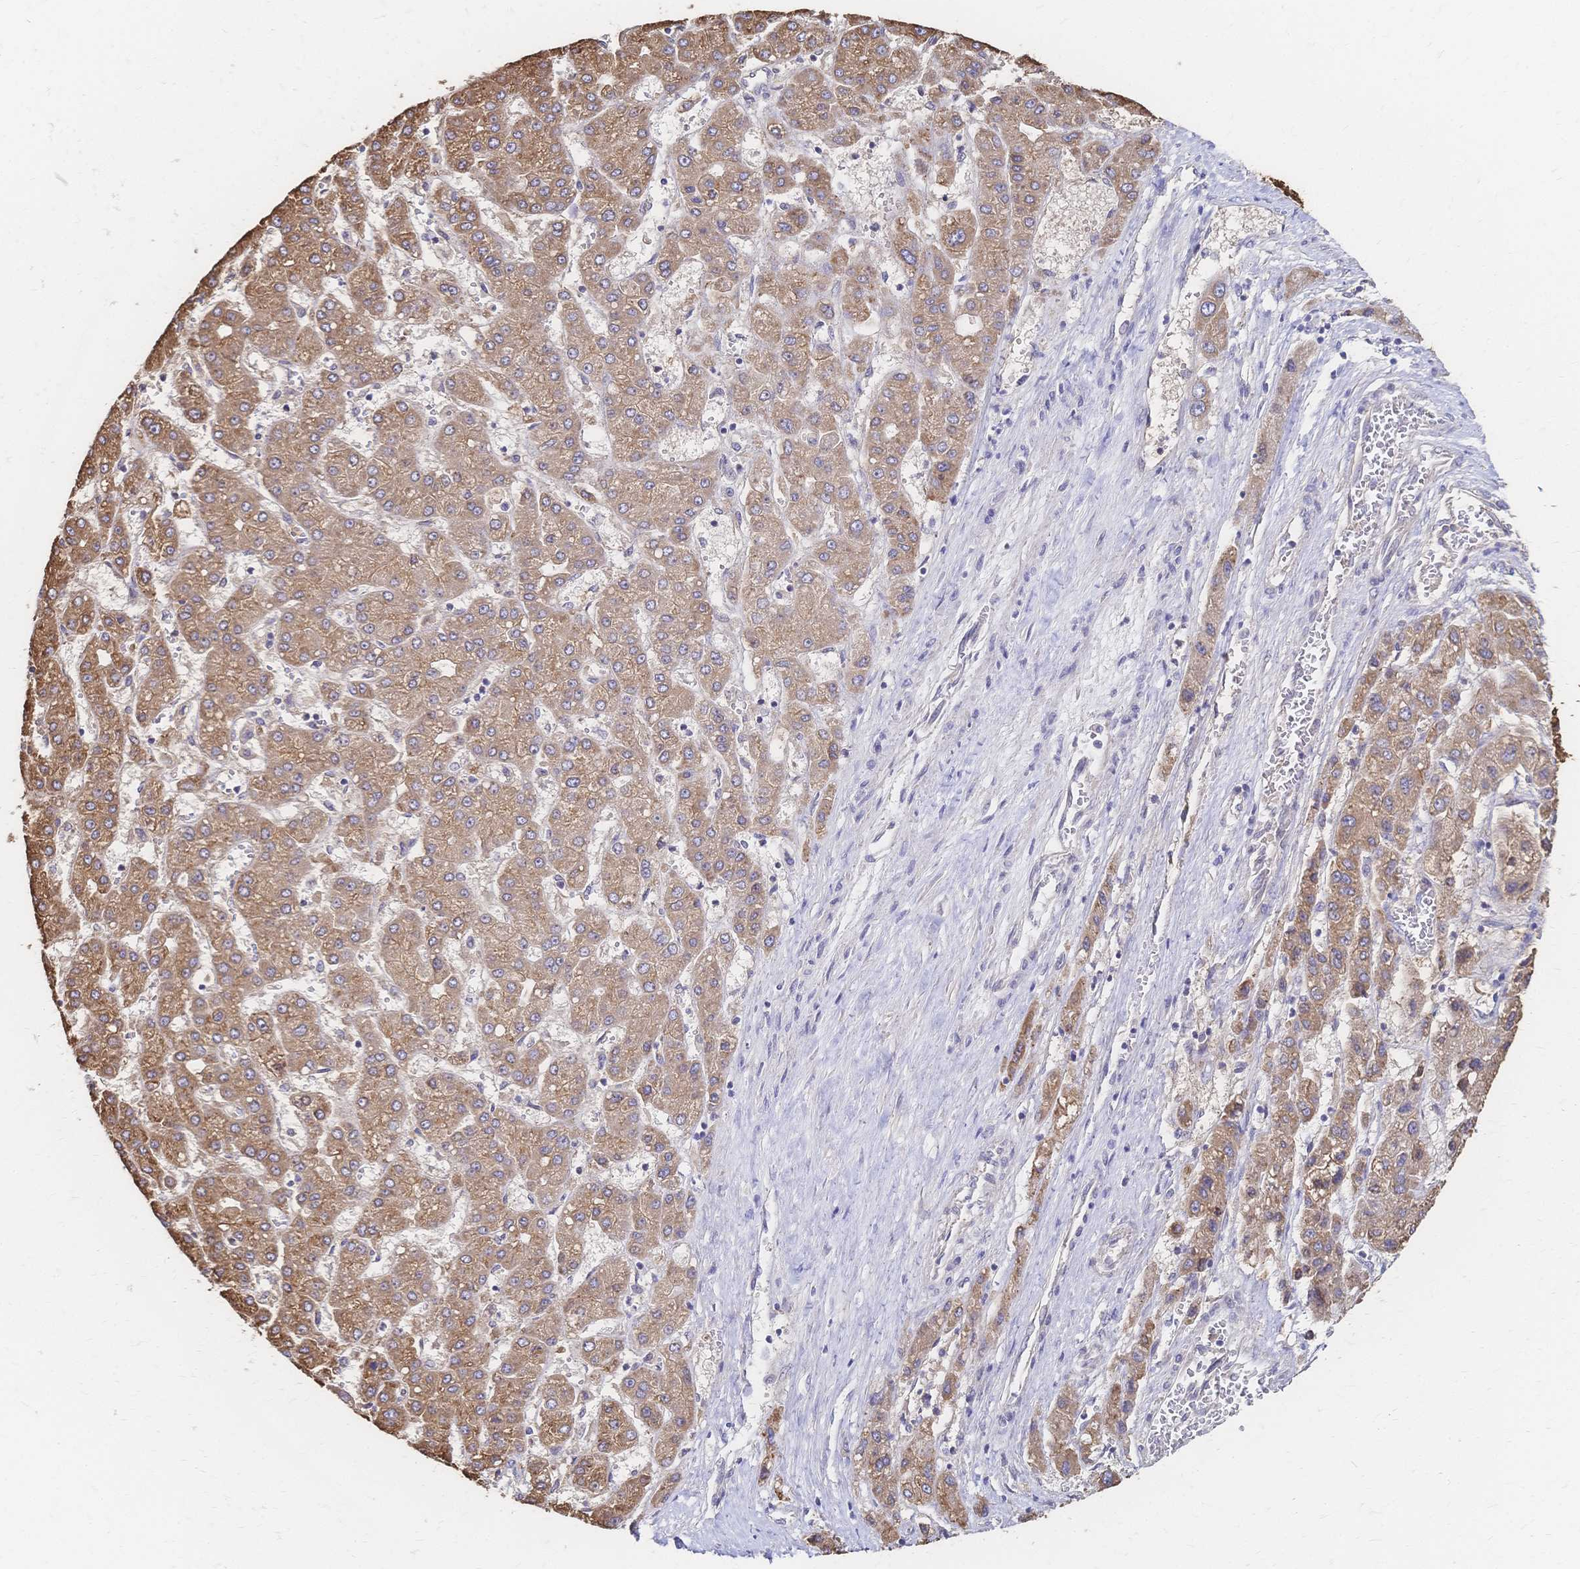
{"staining": {"intensity": "moderate", "quantity": ">75%", "location": "cytoplasmic/membranous"}, "tissue": "liver cancer", "cell_type": "Tumor cells", "image_type": "cancer", "snomed": [{"axis": "morphology", "description": "Carcinoma, Hepatocellular, NOS"}, {"axis": "topography", "description": "Liver"}], "caption": "Protein analysis of liver cancer tissue displays moderate cytoplasmic/membranous positivity in approximately >75% of tumor cells.", "gene": "SLC5A1", "patient": {"sex": "female", "age": 73}}